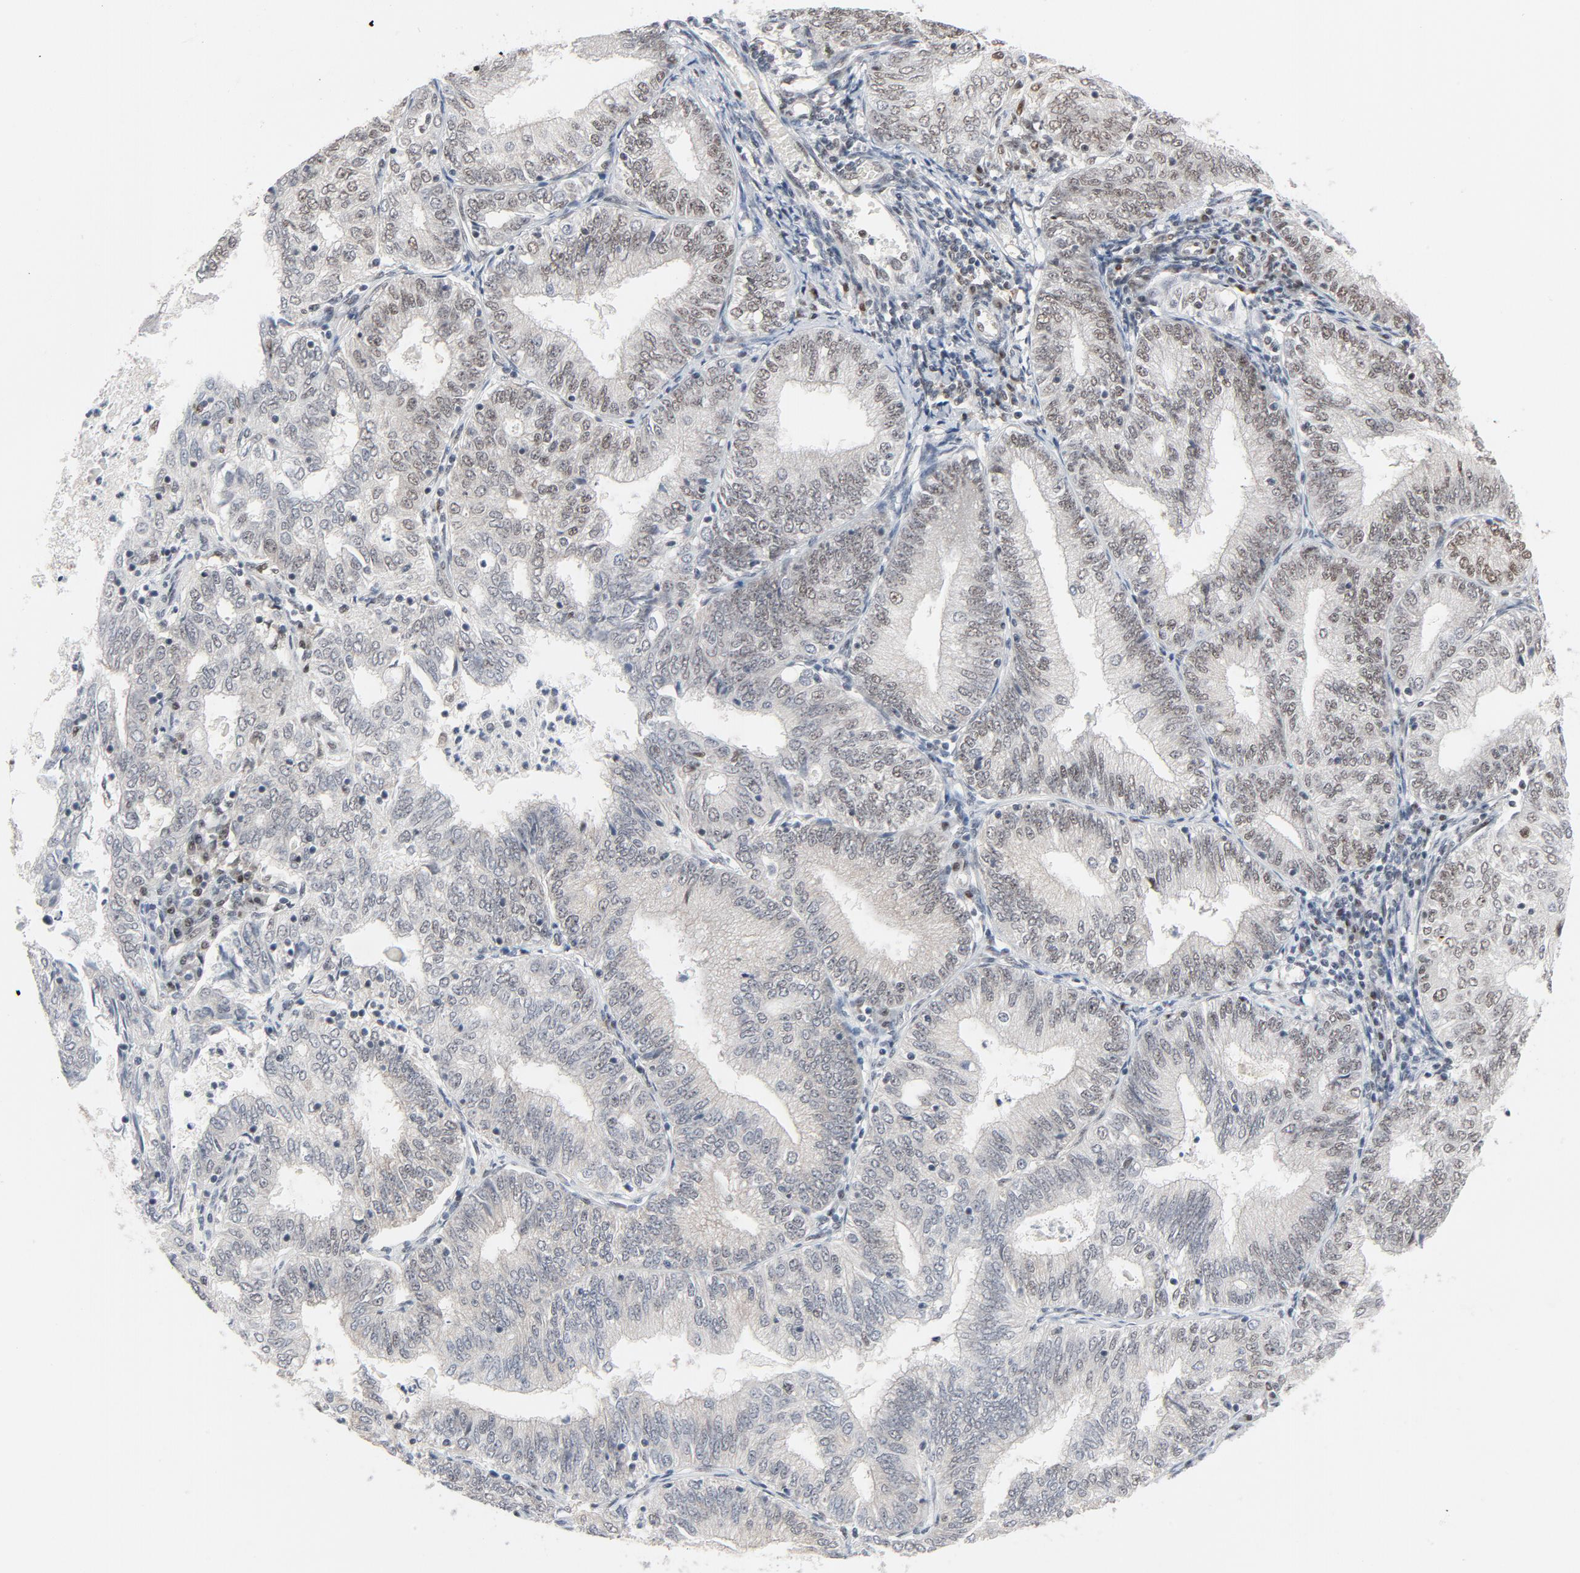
{"staining": {"intensity": "weak", "quantity": "25%-75%", "location": "nuclear"}, "tissue": "endometrial cancer", "cell_type": "Tumor cells", "image_type": "cancer", "snomed": [{"axis": "morphology", "description": "Adenocarcinoma, NOS"}, {"axis": "topography", "description": "Endometrium"}], "caption": "This micrograph demonstrates endometrial cancer stained with immunohistochemistry to label a protein in brown. The nuclear of tumor cells show weak positivity for the protein. Nuclei are counter-stained blue.", "gene": "JMJD6", "patient": {"sex": "female", "age": 69}}